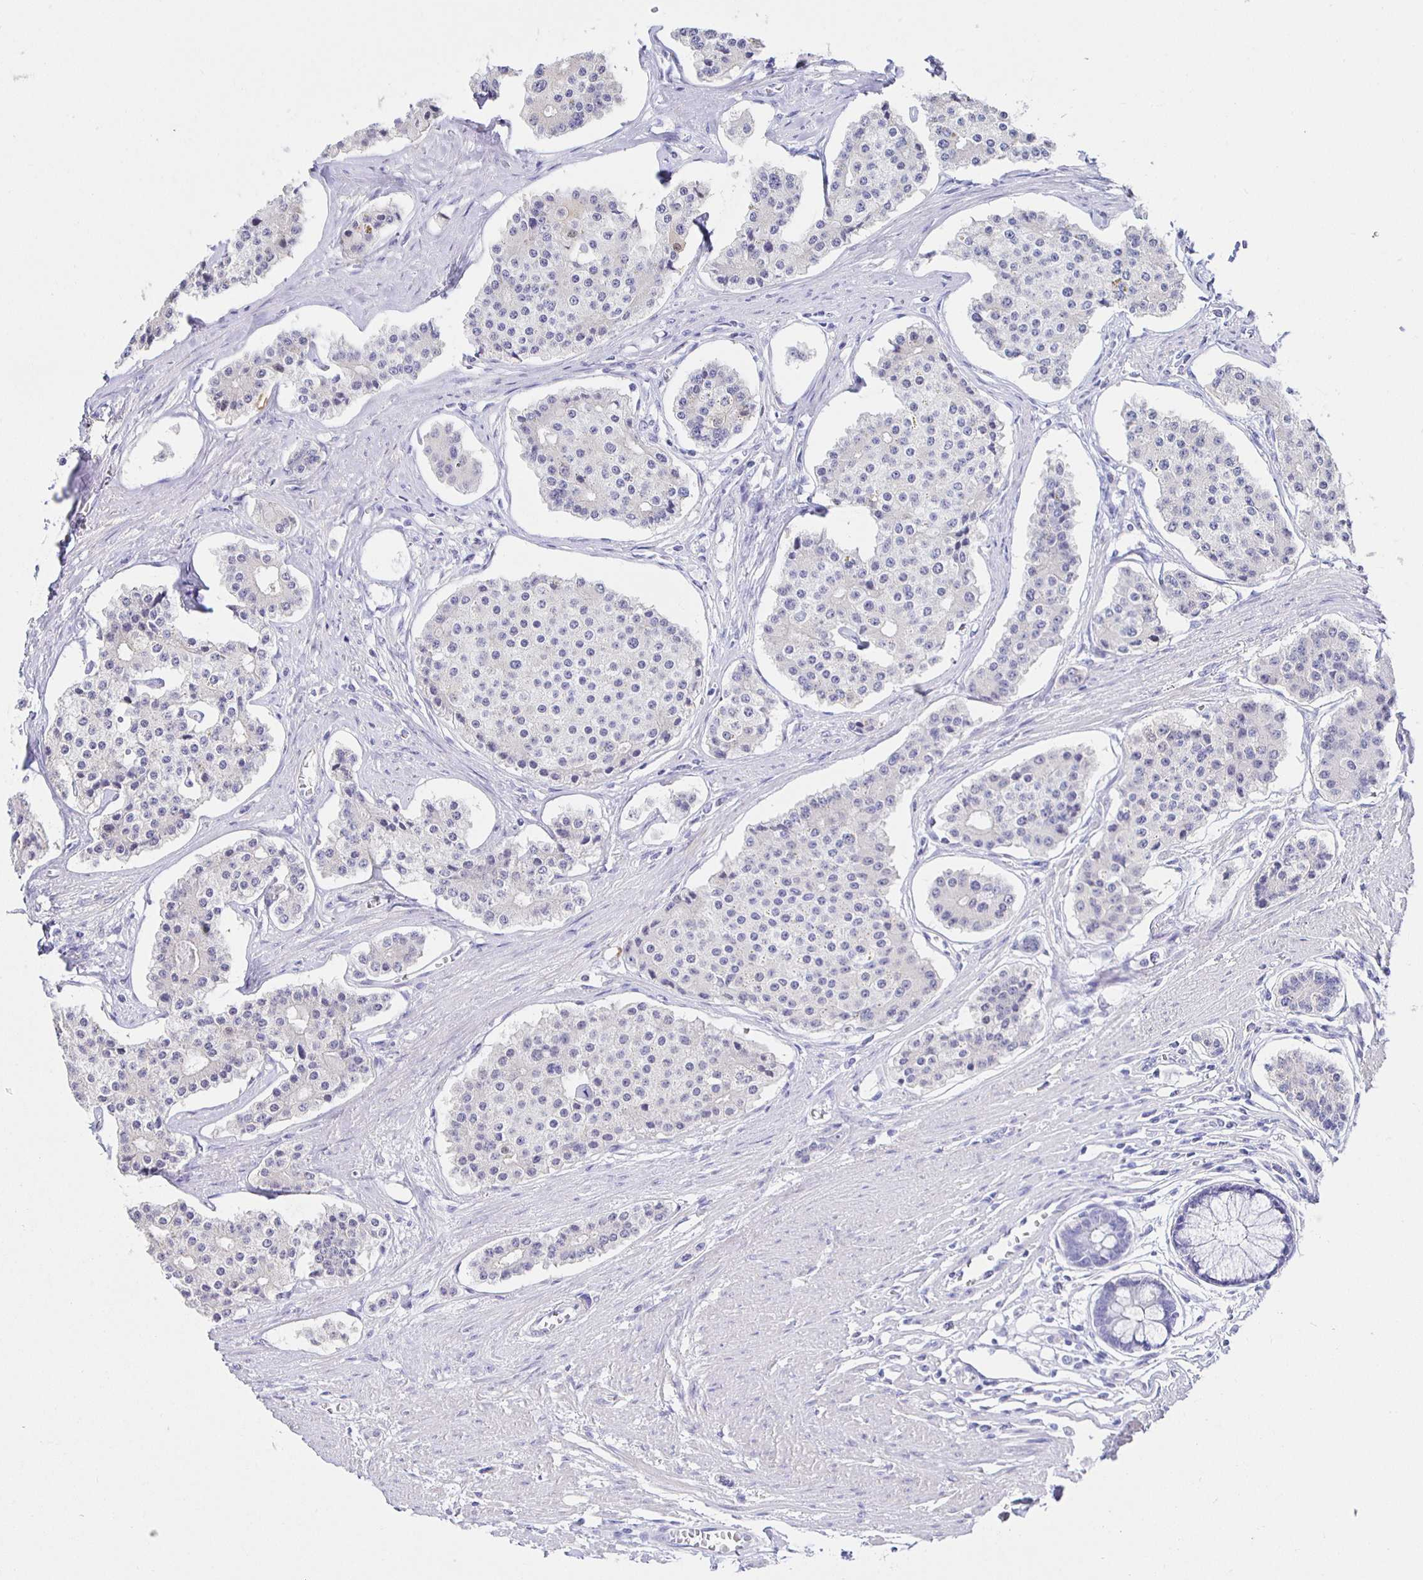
{"staining": {"intensity": "negative", "quantity": "none", "location": "none"}, "tissue": "carcinoid", "cell_type": "Tumor cells", "image_type": "cancer", "snomed": [{"axis": "morphology", "description": "Carcinoid, malignant, NOS"}, {"axis": "topography", "description": "Small intestine"}], "caption": "Immunohistochemistry (IHC) of carcinoid (malignant) demonstrates no expression in tumor cells.", "gene": "HSPA4L", "patient": {"sex": "female", "age": 65}}